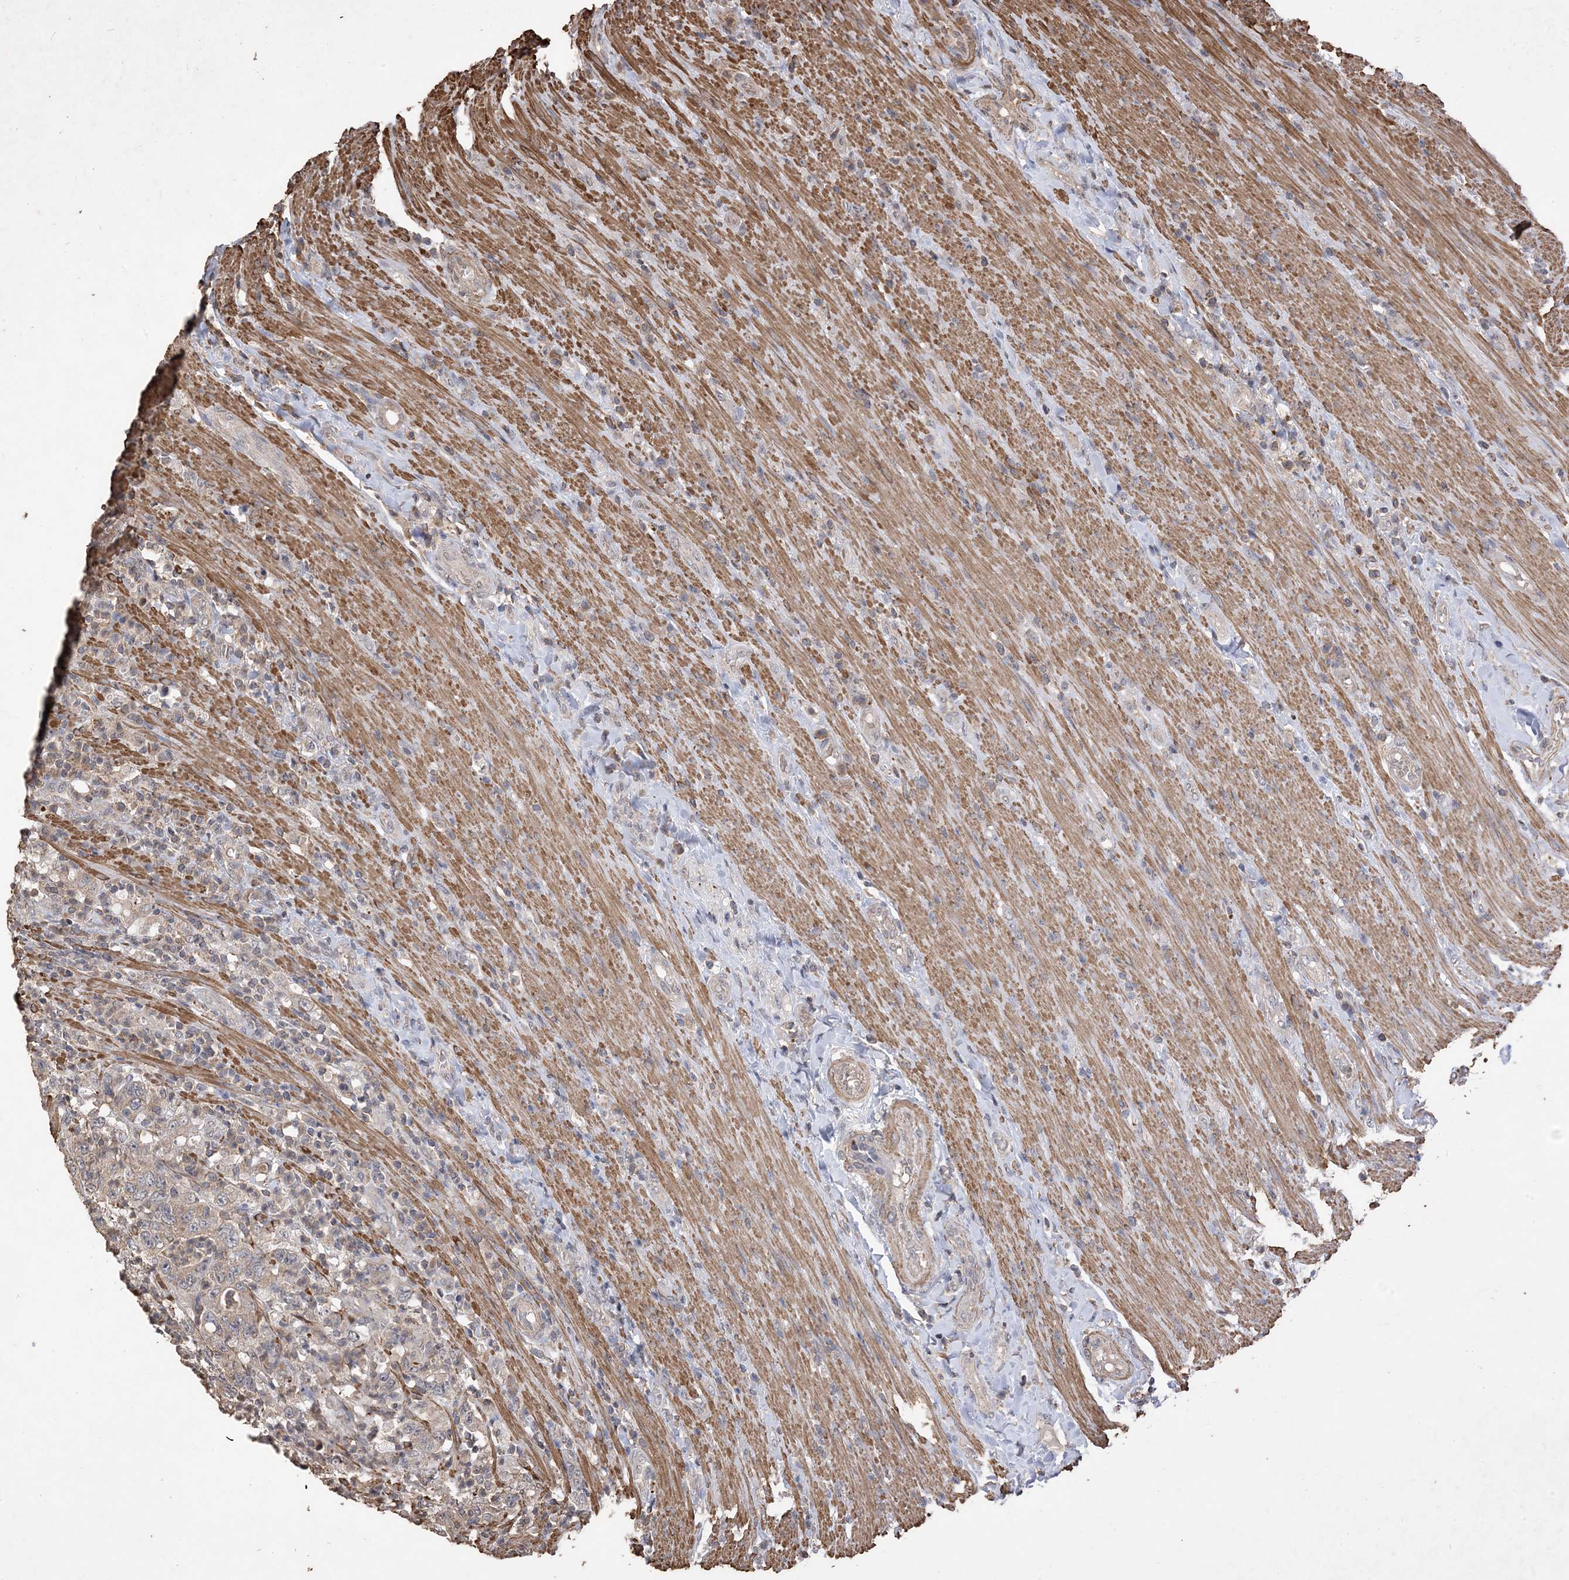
{"staining": {"intensity": "weak", "quantity": "25%-75%", "location": "cytoplasmic/membranous"}, "tissue": "colorectal cancer", "cell_type": "Tumor cells", "image_type": "cancer", "snomed": [{"axis": "morphology", "description": "Adenocarcinoma, NOS"}, {"axis": "topography", "description": "Colon"}], "caption": "This is an image of IHC staining of colorectal adenocarcinoma, which shows weak expression in the cytoplasmic/membranous of tumor cells.", "gene": "HPS4", "patient": {"sex": "female", "age": 75}}